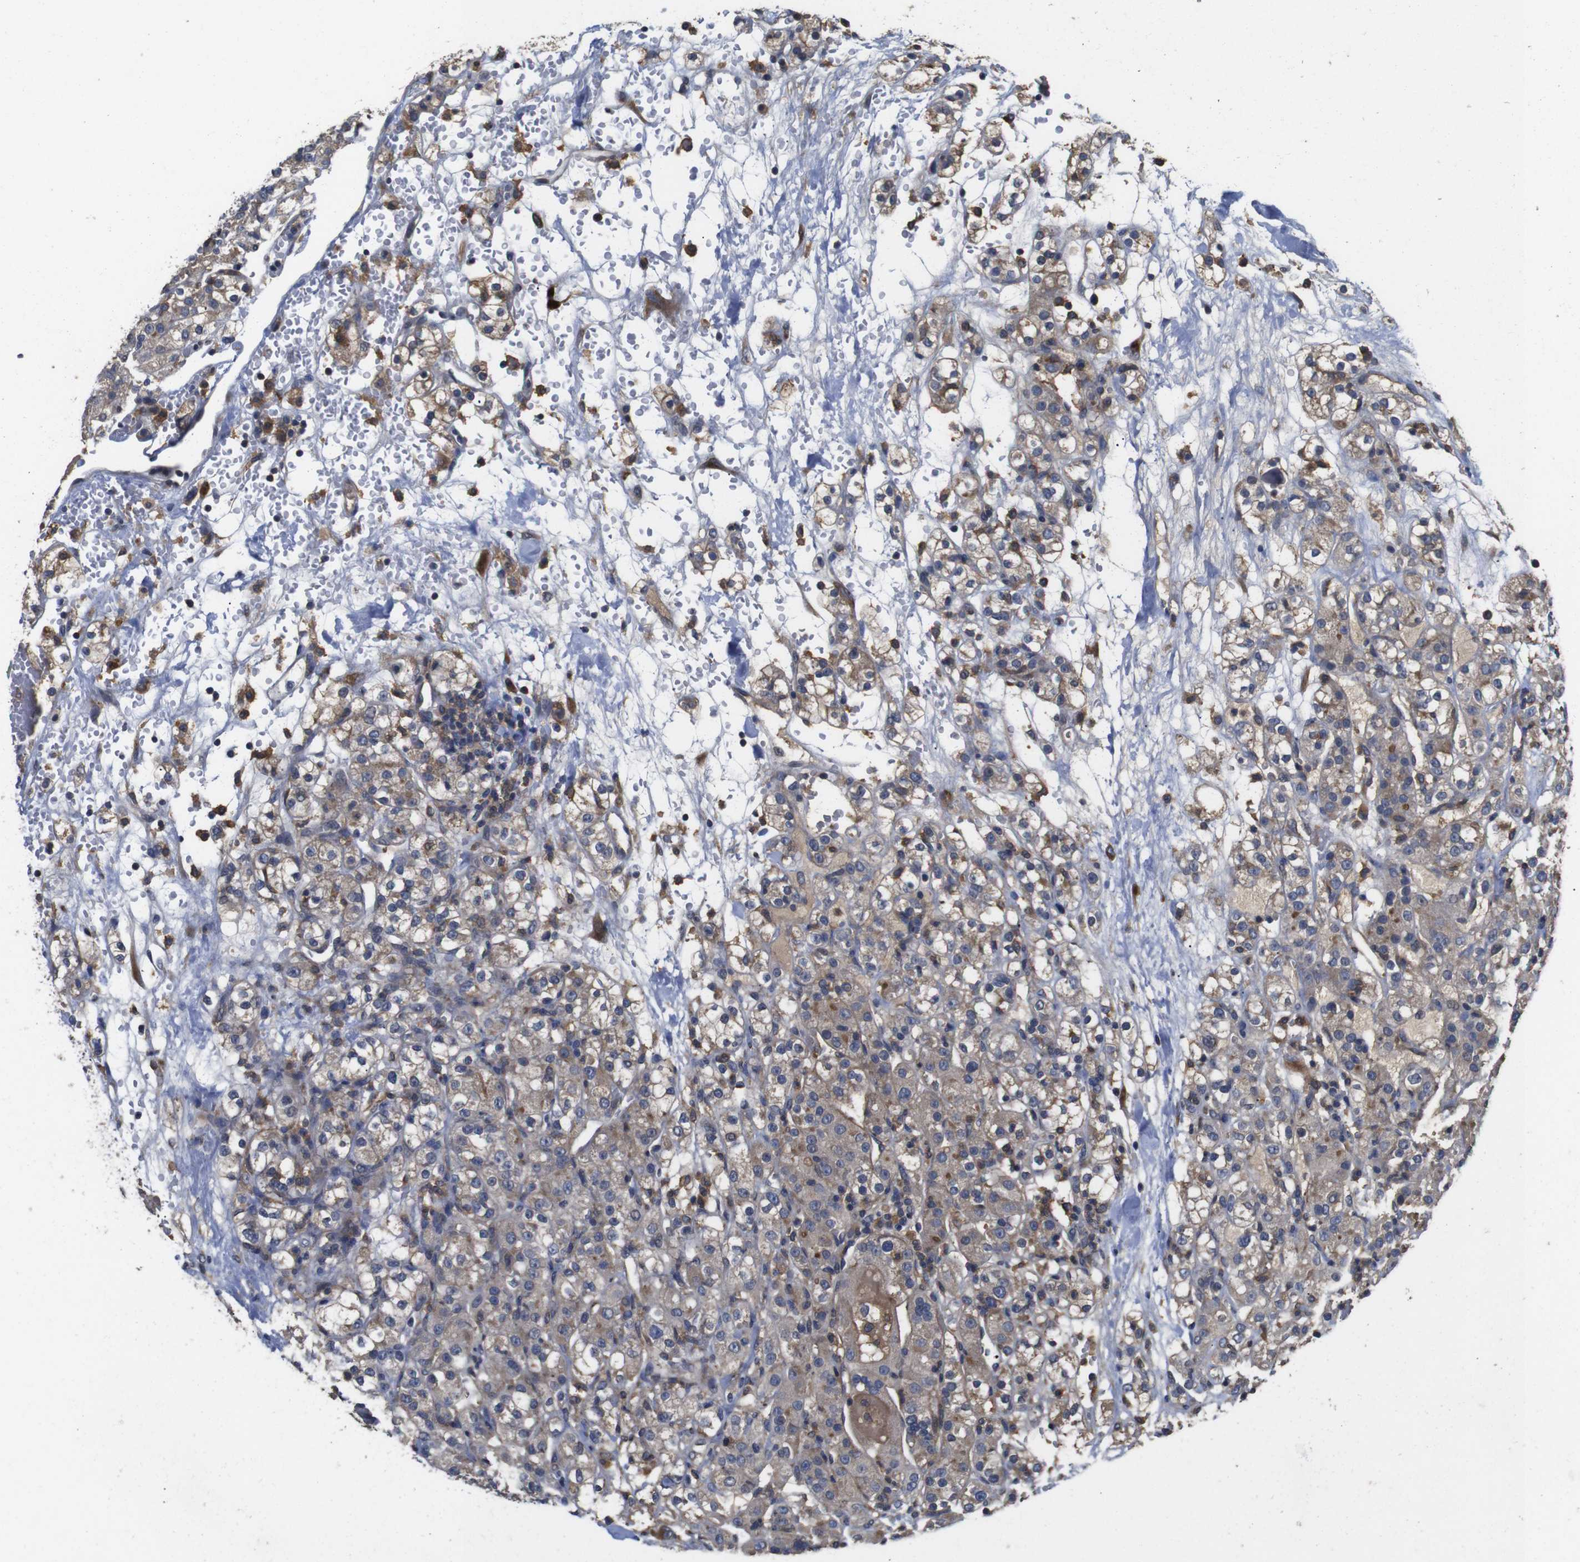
{"staining": {"intensity": "weak", "quantity": ">75%", "location": "cytoplasmic/membranous"}, "tissue": "renal cancer", "cell_type": "Tumor cells", "image_type": "cancer", "snomed": [{"axis": "morphology", "description": "Normal tissue, NOS"}, {"axis": "morphology", "description": "Adenocarcinoma, NOS"}, {"axis": "topography", "description": "Kidney"}], "caption": "An IHC photomicrograph of neoplastic tissue is shown. Protein staining in brown labels weak cytoplasmic/membranous positivity in renal adenocarcinoma within tumor cells.", "gene": "ARHGAP24", "patient": {"sex": "male", "age": 61}}